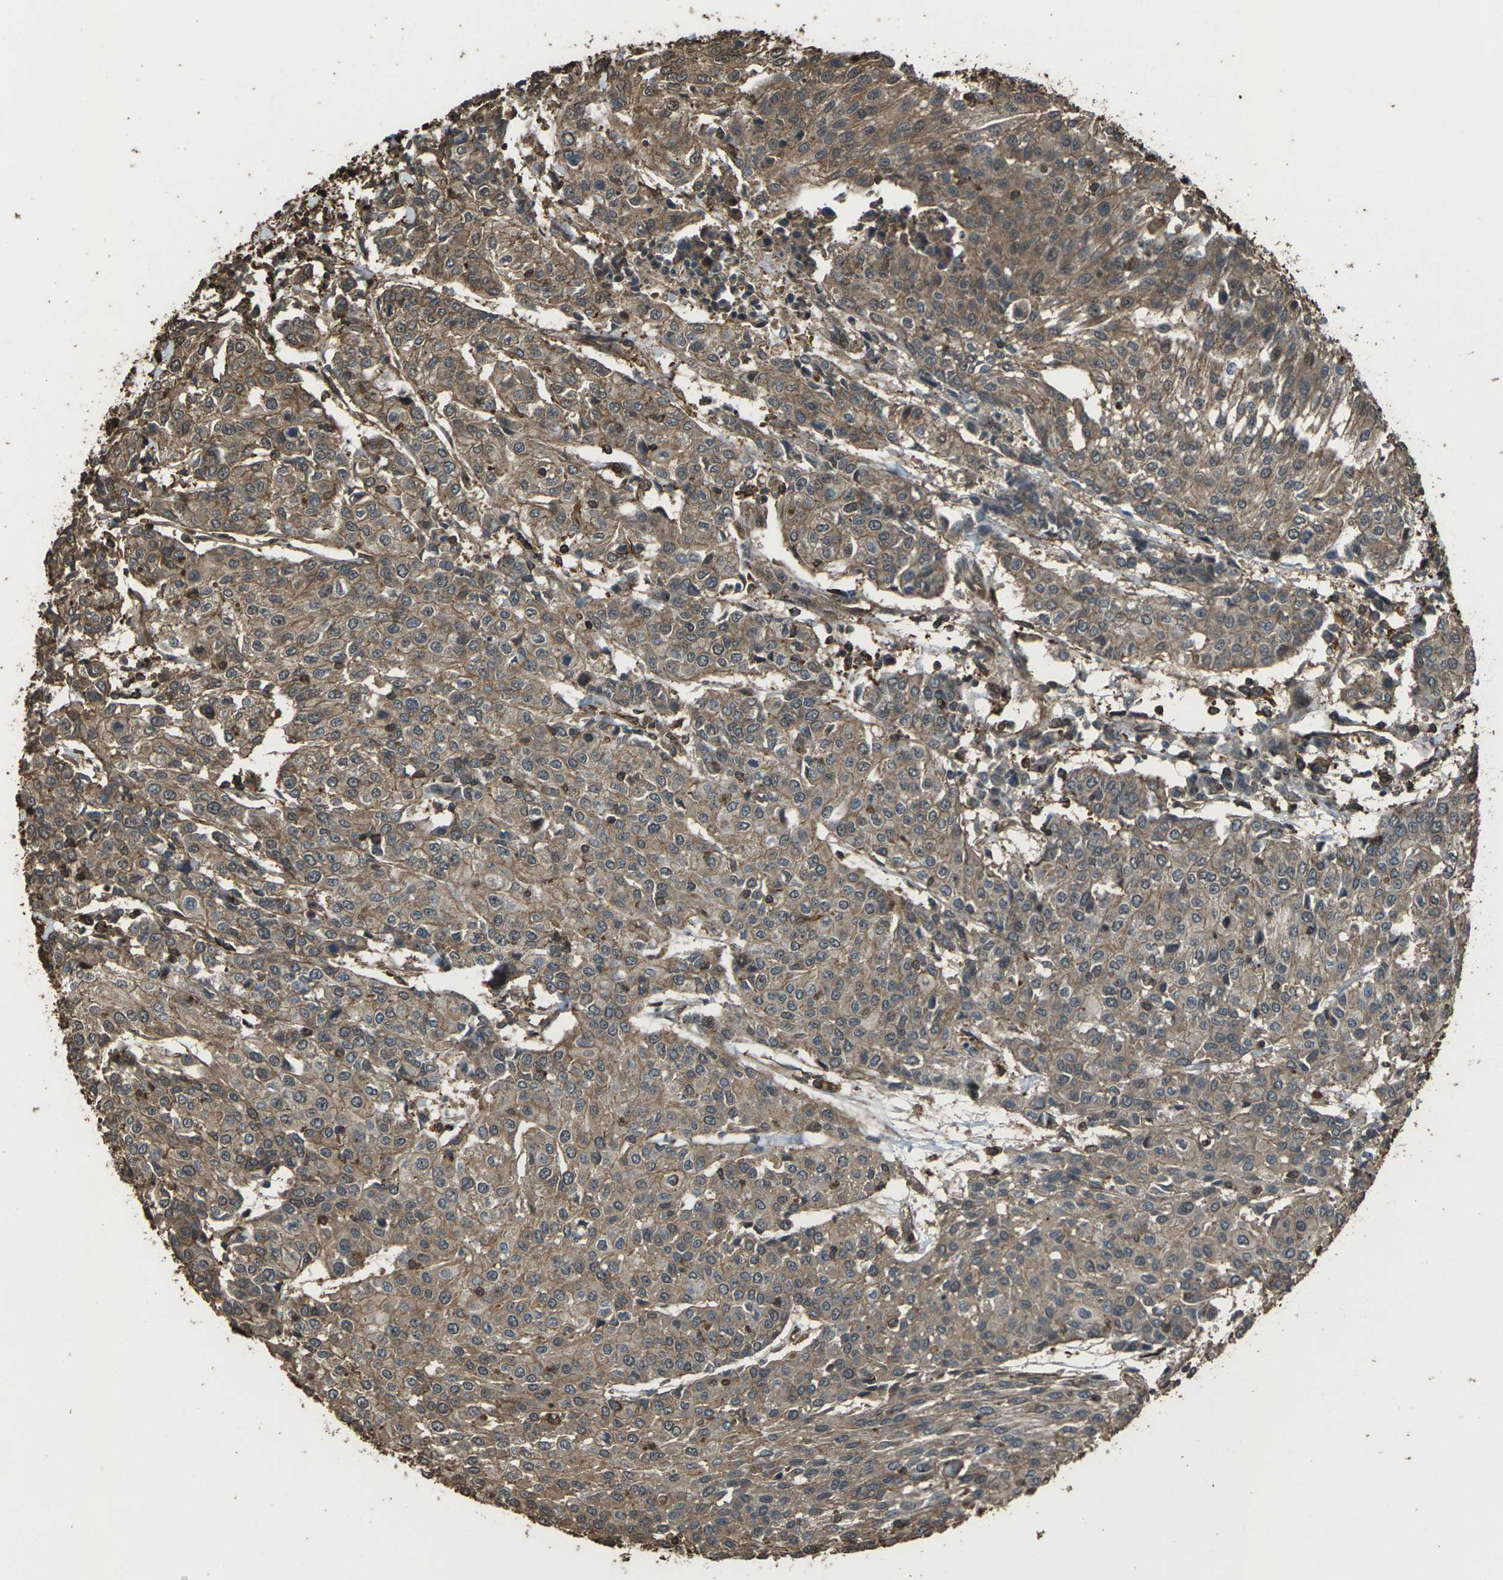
{"staining": {"intensity": "moderate", "quantity": ">75%", "location": "cytoplasmic/membranous"}, "tissue": "urothelial cancer", "cell_type": "Tumor cells", "image_type": "cancer", "snomed": [{"axis": "morphology", "description": "Urothelial carcinoma, High grade"}, {"axis": "topography", "description": "Urinary bladder"}], "caption": "This histopathology image exhibits immunohistochemistry staining of urothelial cancer, with medium moderate cytoplasmic/membranous staining in approximately >75% of tumor cells.", "gene": "DHPS", "patient": {"sex": "female", "age": 85}}